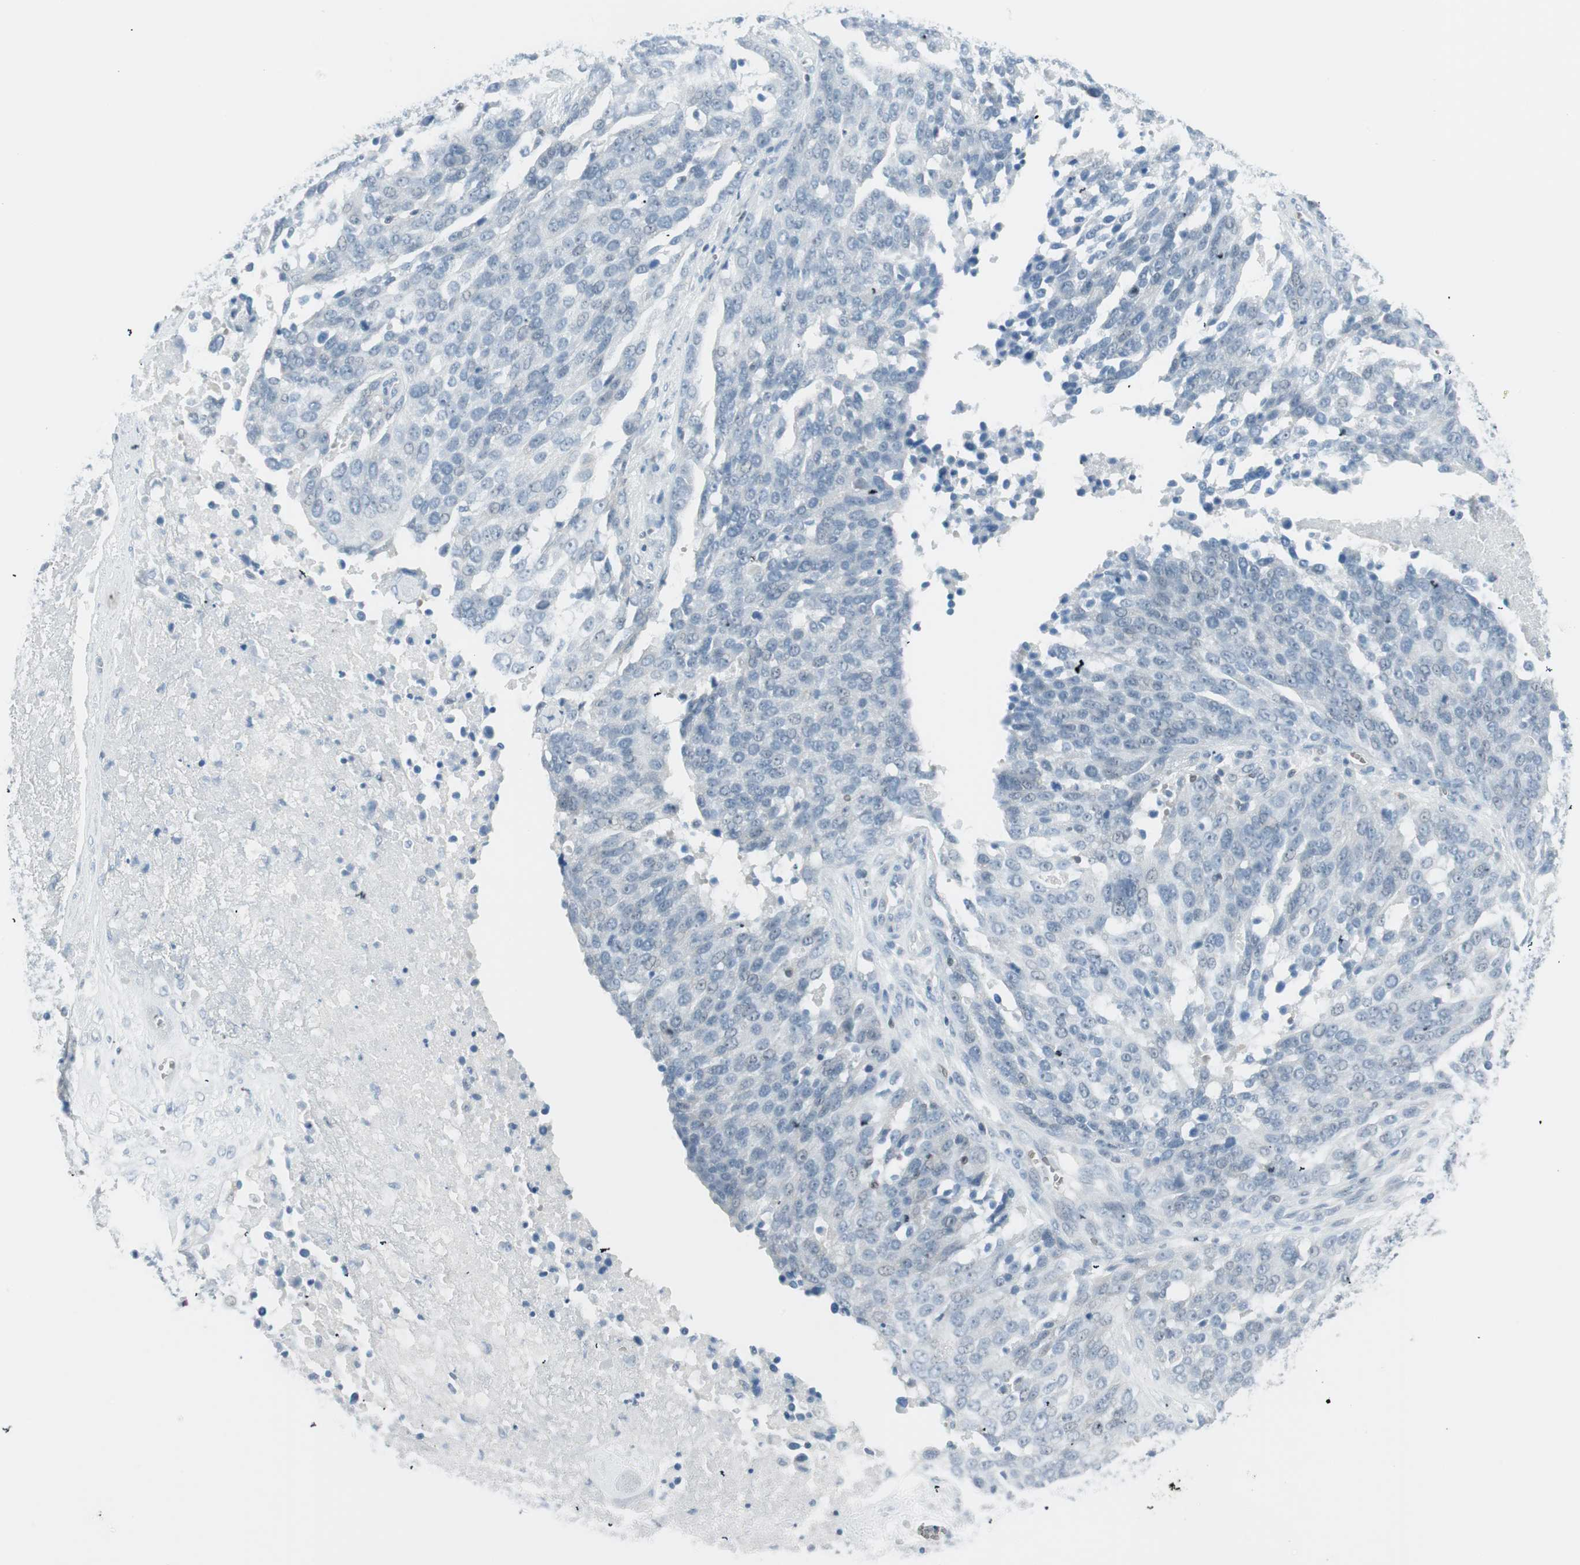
{"staining": {"intensity": "negative", "quantity": "none", "location": "none"}, "tissue": "ovarian cancer", "cell_type": "Tumor cells", "image_type": "cancer", "snomed": [{"axis": "morphology", "description": "Cystadenocarcinoma, serous, NOS"}, {"axis": "topography", "description": "Ovary"}], "caption": "Histopathology image shows no significant protein positivity in tumor cells of serous cystadenocarcinoma (ovarian).", "gene": "MAP4K1", "patient": {"sex": "female", "age": 44}}